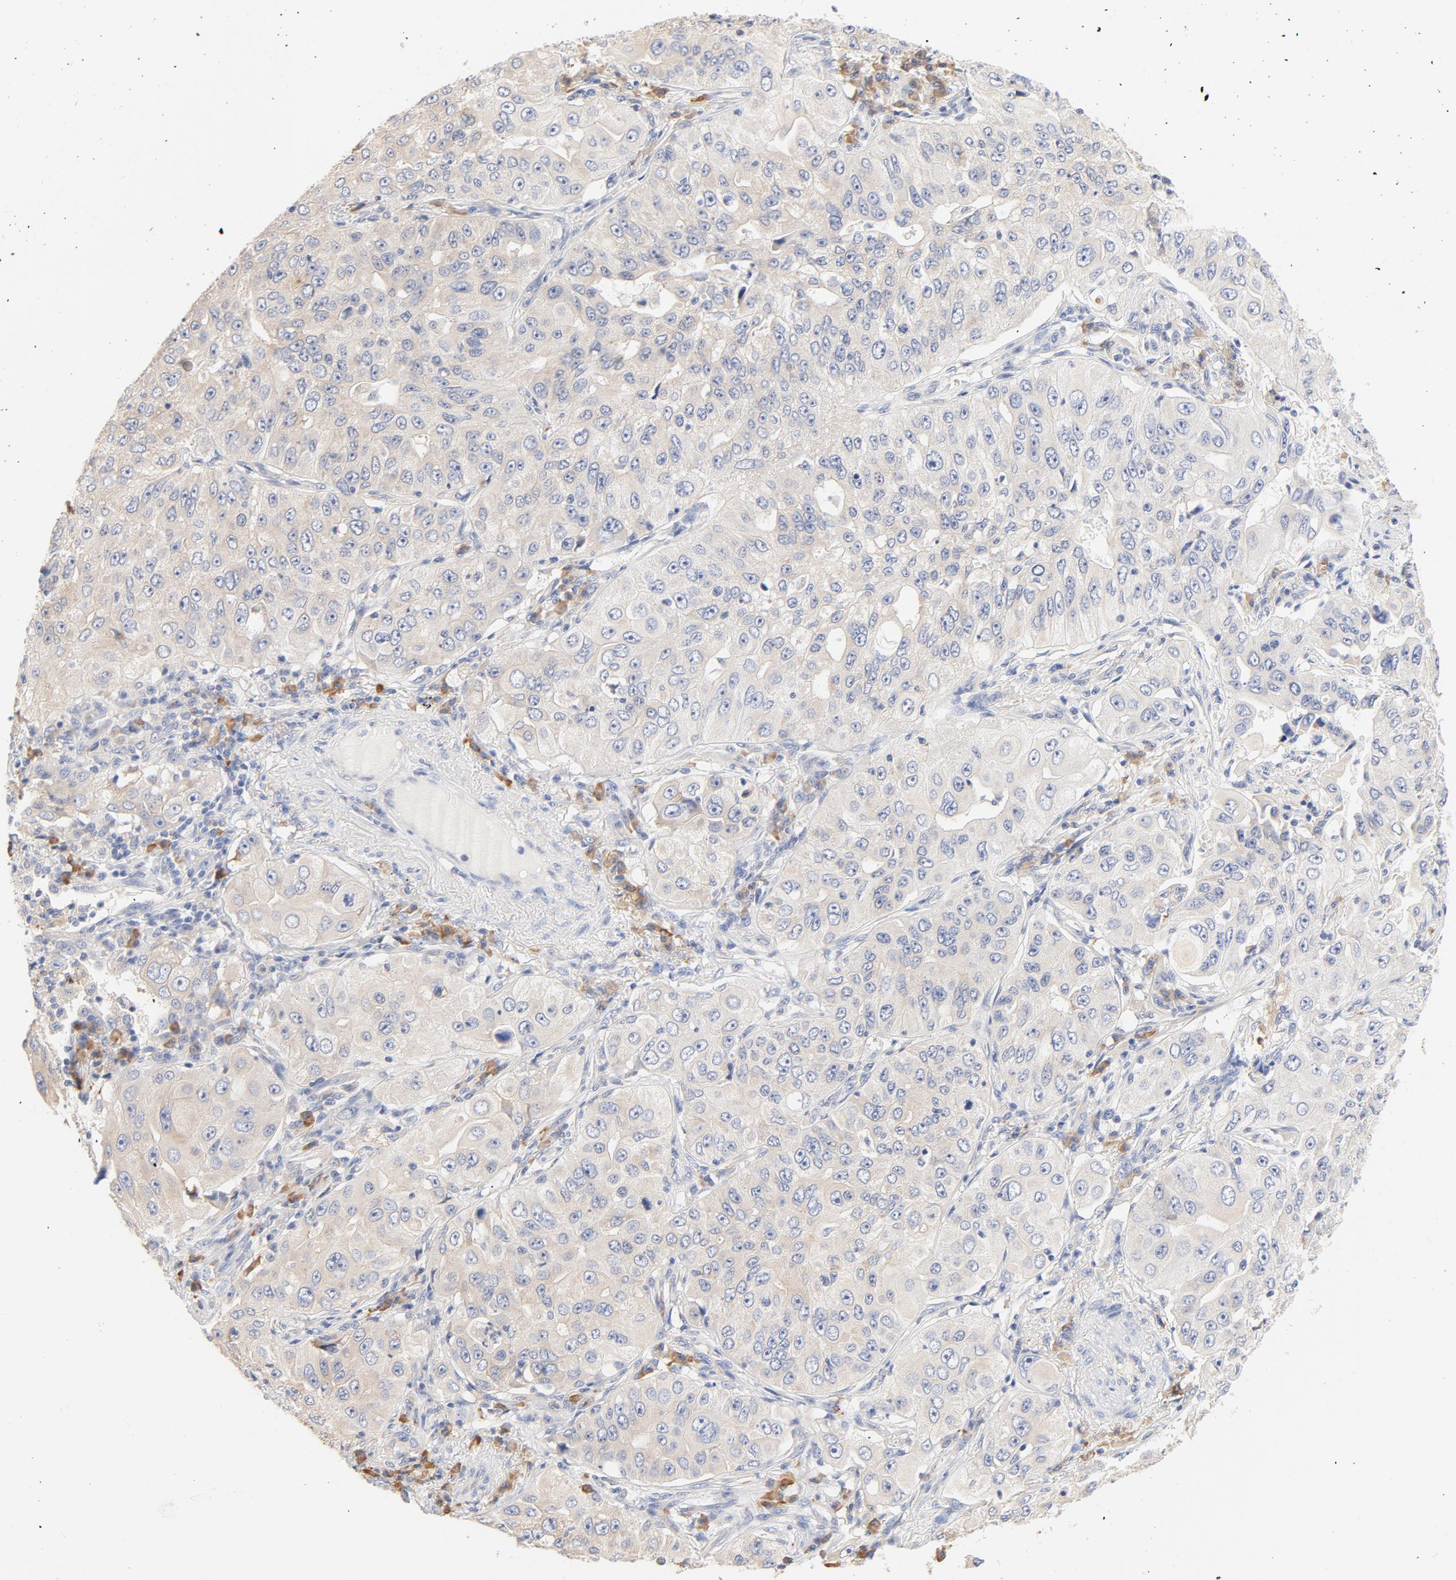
{"staining": {"intensity": "weak", "quantity": "<25%", "location": "cytoplasmic/membranous"}, "tissue": "lung cancer", "cell_type": "Tumor cells", "image_type": "cancer", "snomed": [{"axis": "morphology", "description": "Adenocarcinoma, NOS"}, {"axis": "topography", "description": "Lung"}], "caption": "Tumor cells show no significant staining in adenocarcinoma (lung).", "gene": "TLR4", "patient": {"sex": "male", "age": 84}}